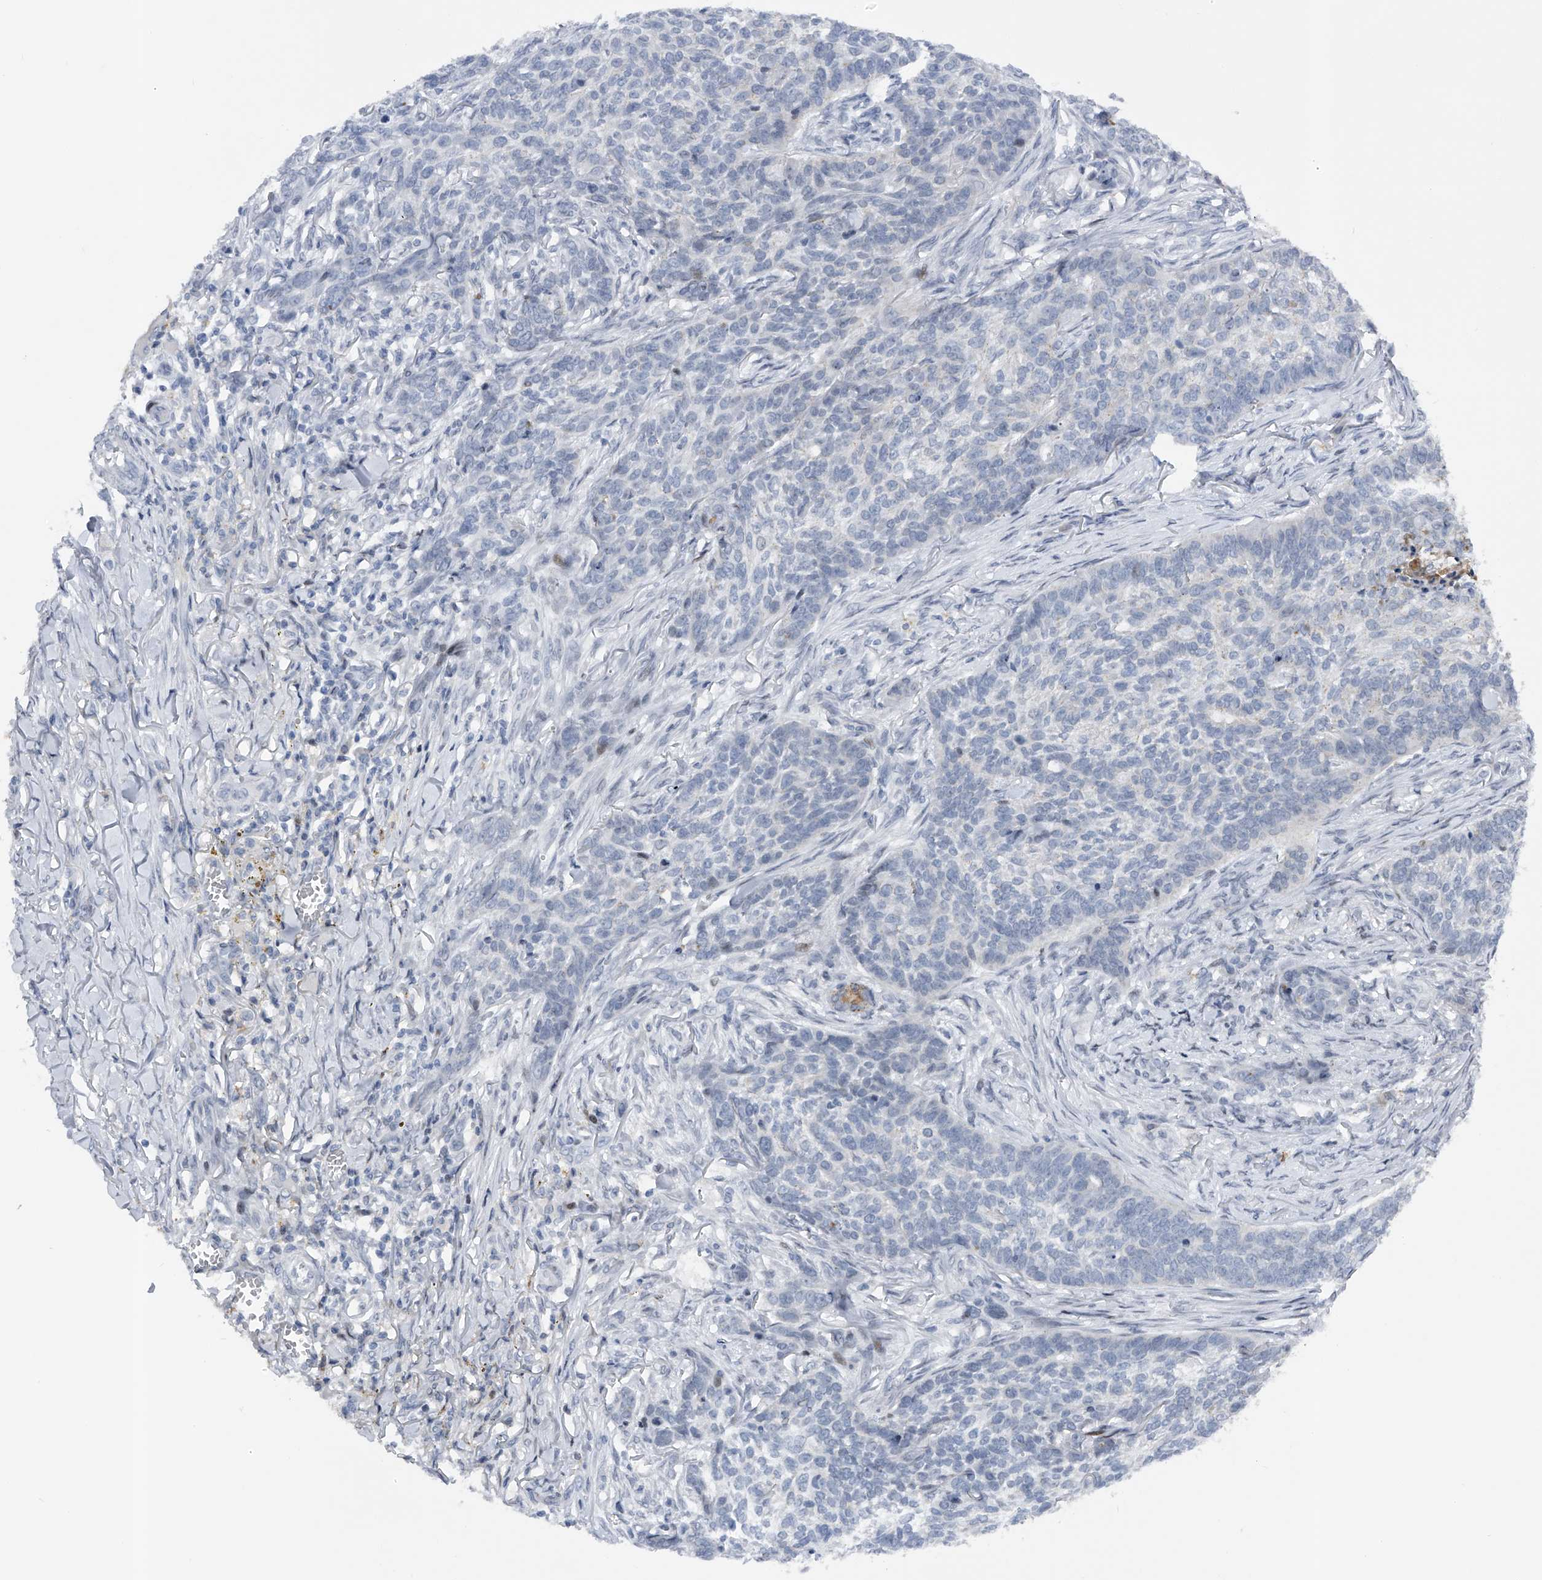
{"staining": {"intensity": "negative", "quantity": "none", "location": "none"}, "tissue": "skin cancer", "cell_type": "Tumor cells", "image_type": "cancer", "snomed": [{"axis": "morphology", "description": "Basal cell carcinoma"}, {"axis": "topography", "description": "Skin"}], "caption": "High power microscopy photomicrograph of an immunohistochemistry (IHC) micrograph of basal cell carcinoma (skin), revealing no significant staining in tumor cells.", "gene": "RWDD2A", "patient": {"sex": "male", "age": 85}}